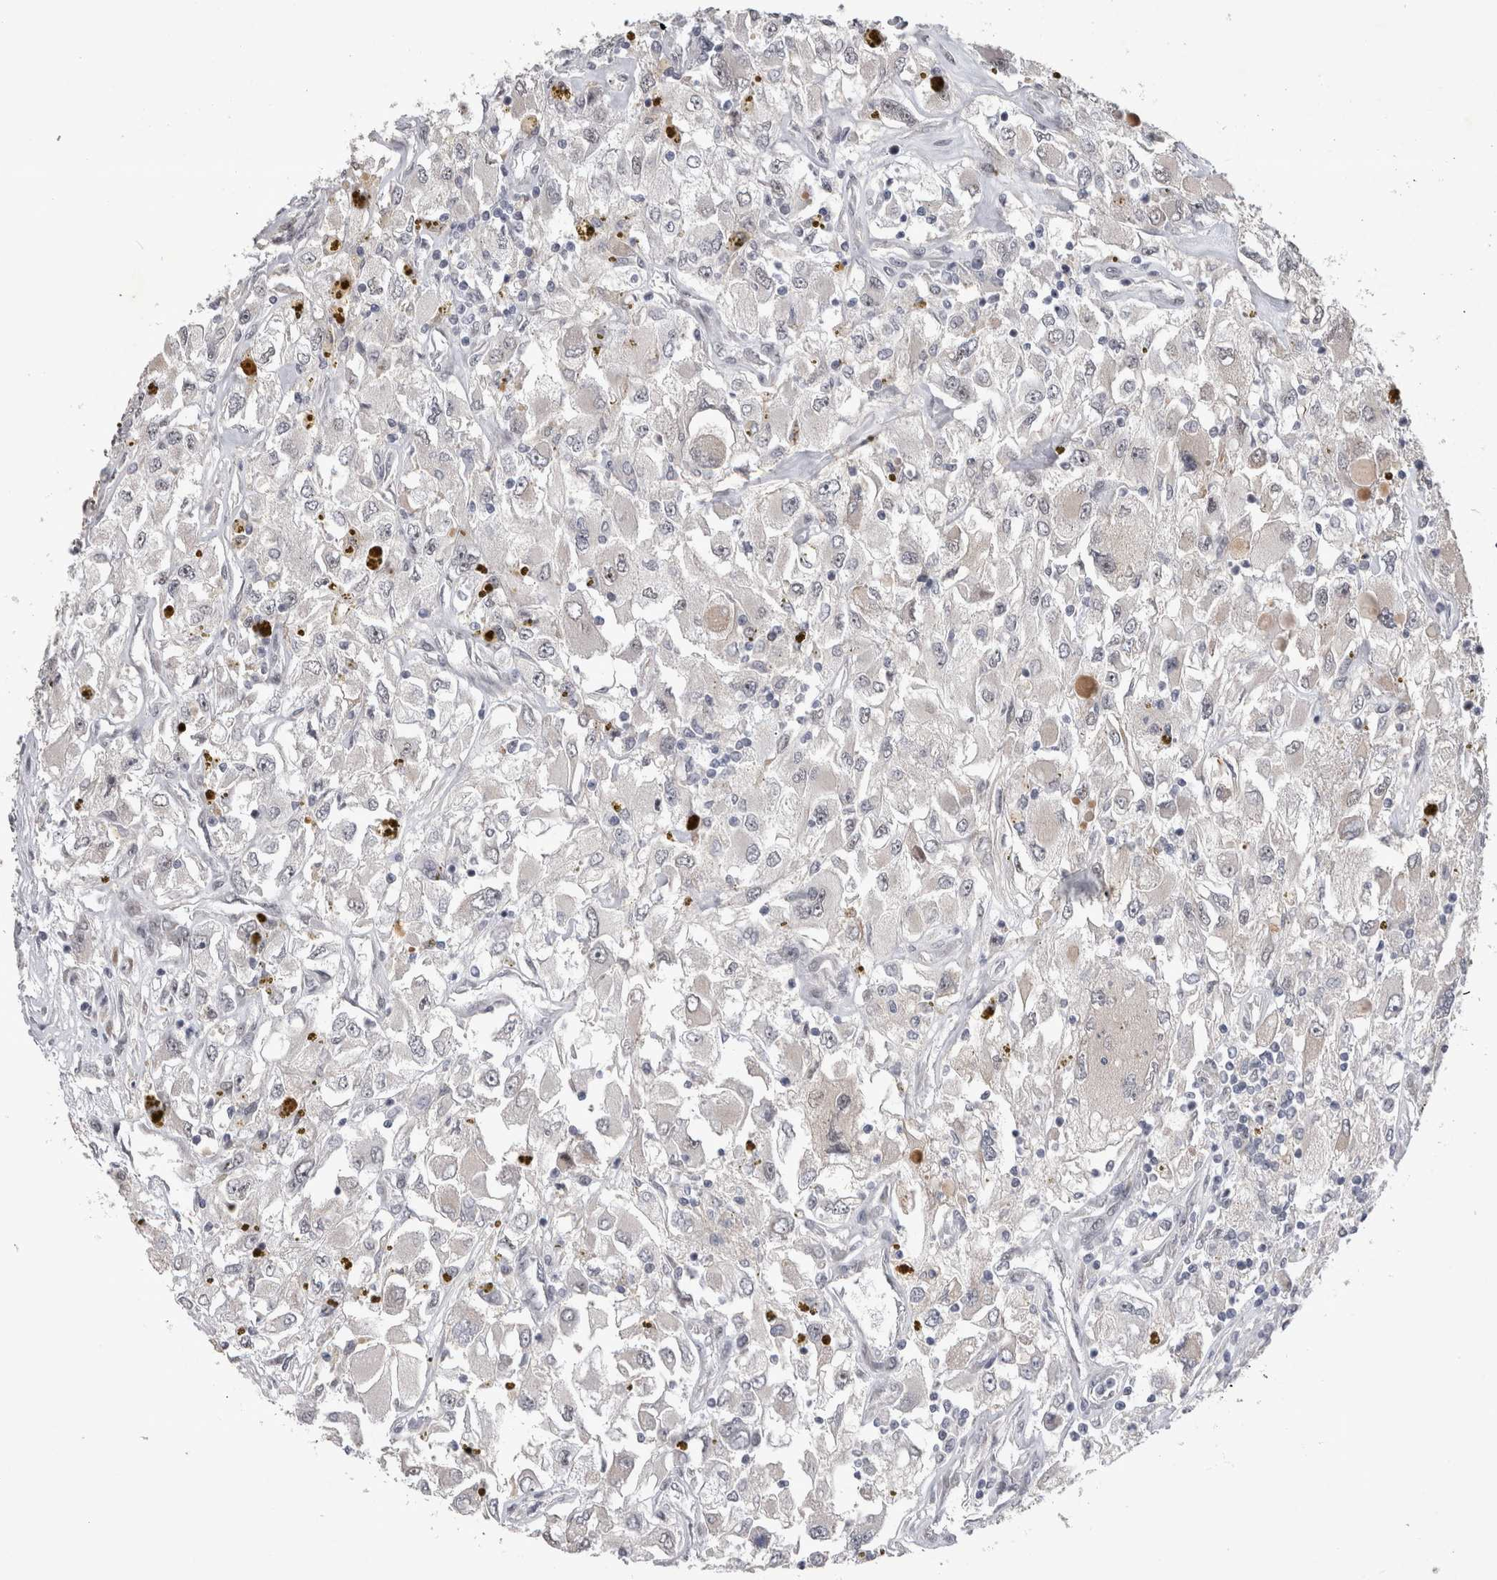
{"staining": {"intensity": "negative", "quantity": "none", "location": "none"}, "tissue": "renal cancer", "cell_type": "Tumor cells", "image_type": "cancer", "snomed": [{"axis": "morphology", "description": "Adenocarcinoma, NOS"}, {"axis": "topography", "description": "Kidney"}], "caption": "Human renal adenocarcinoma stained for a protein using immunohistochemistry exhibits no positivity in tumor cells.", "gene": "IFI44", "patient": {"sex": "female", "age": 52}}